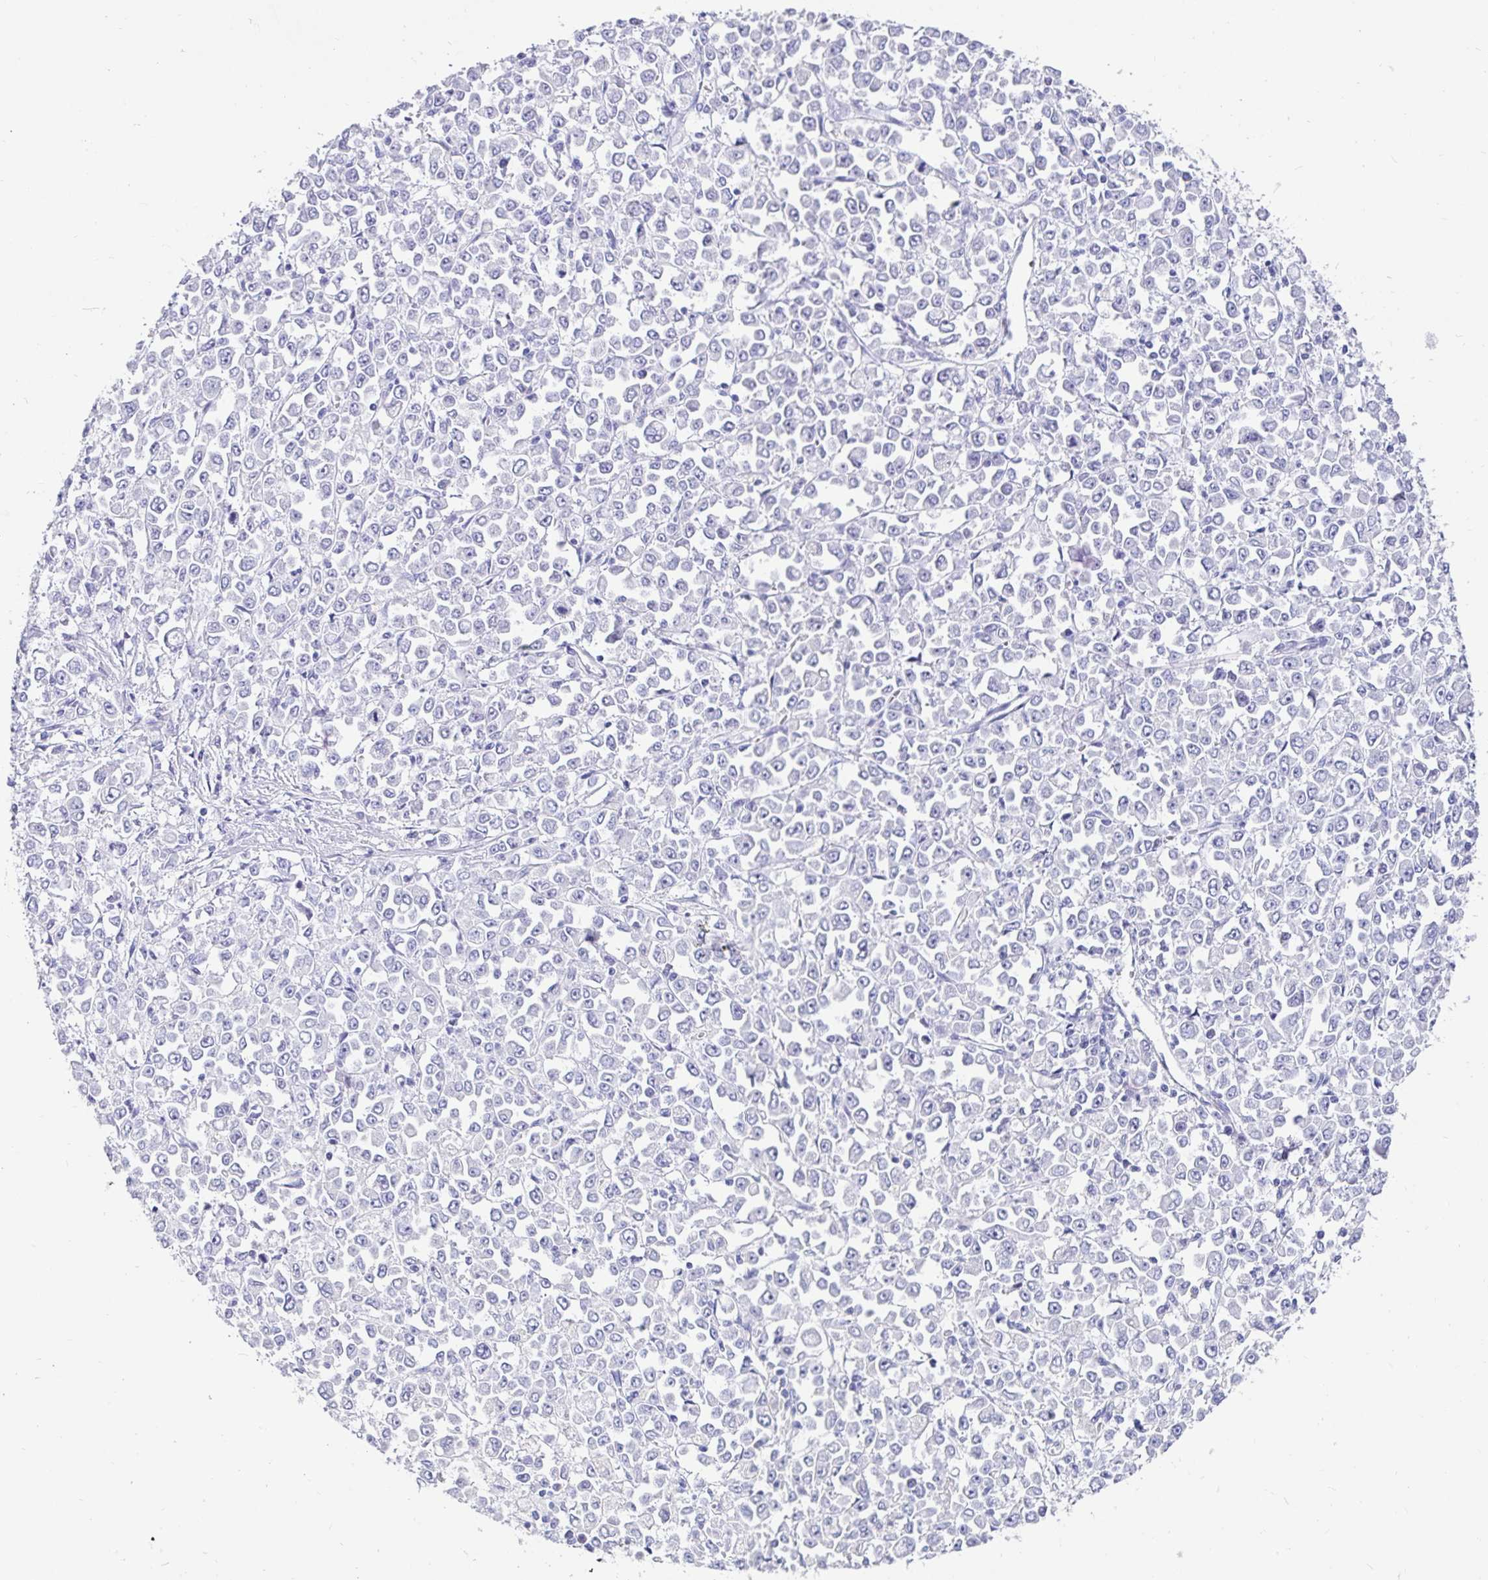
{"staining": {"intensity": "negative", "quantity": "none", "location": "none"}, "tissue": "stomach cancer", "cell_type": "Tumor cells", "image_type": "cancer", "snomed": [{"axis": "morphology", "description": "Adenocarcinoma, NOS"}, {"axis": "topography", "description": "Stomach, upper"}], "caption": "Photomicrograph shows no significant protein staining in tumor cells of adenocarcinoma (stomach).", "gene": "ZPBP2", "patient": {"sex": "male", "age": 70}}